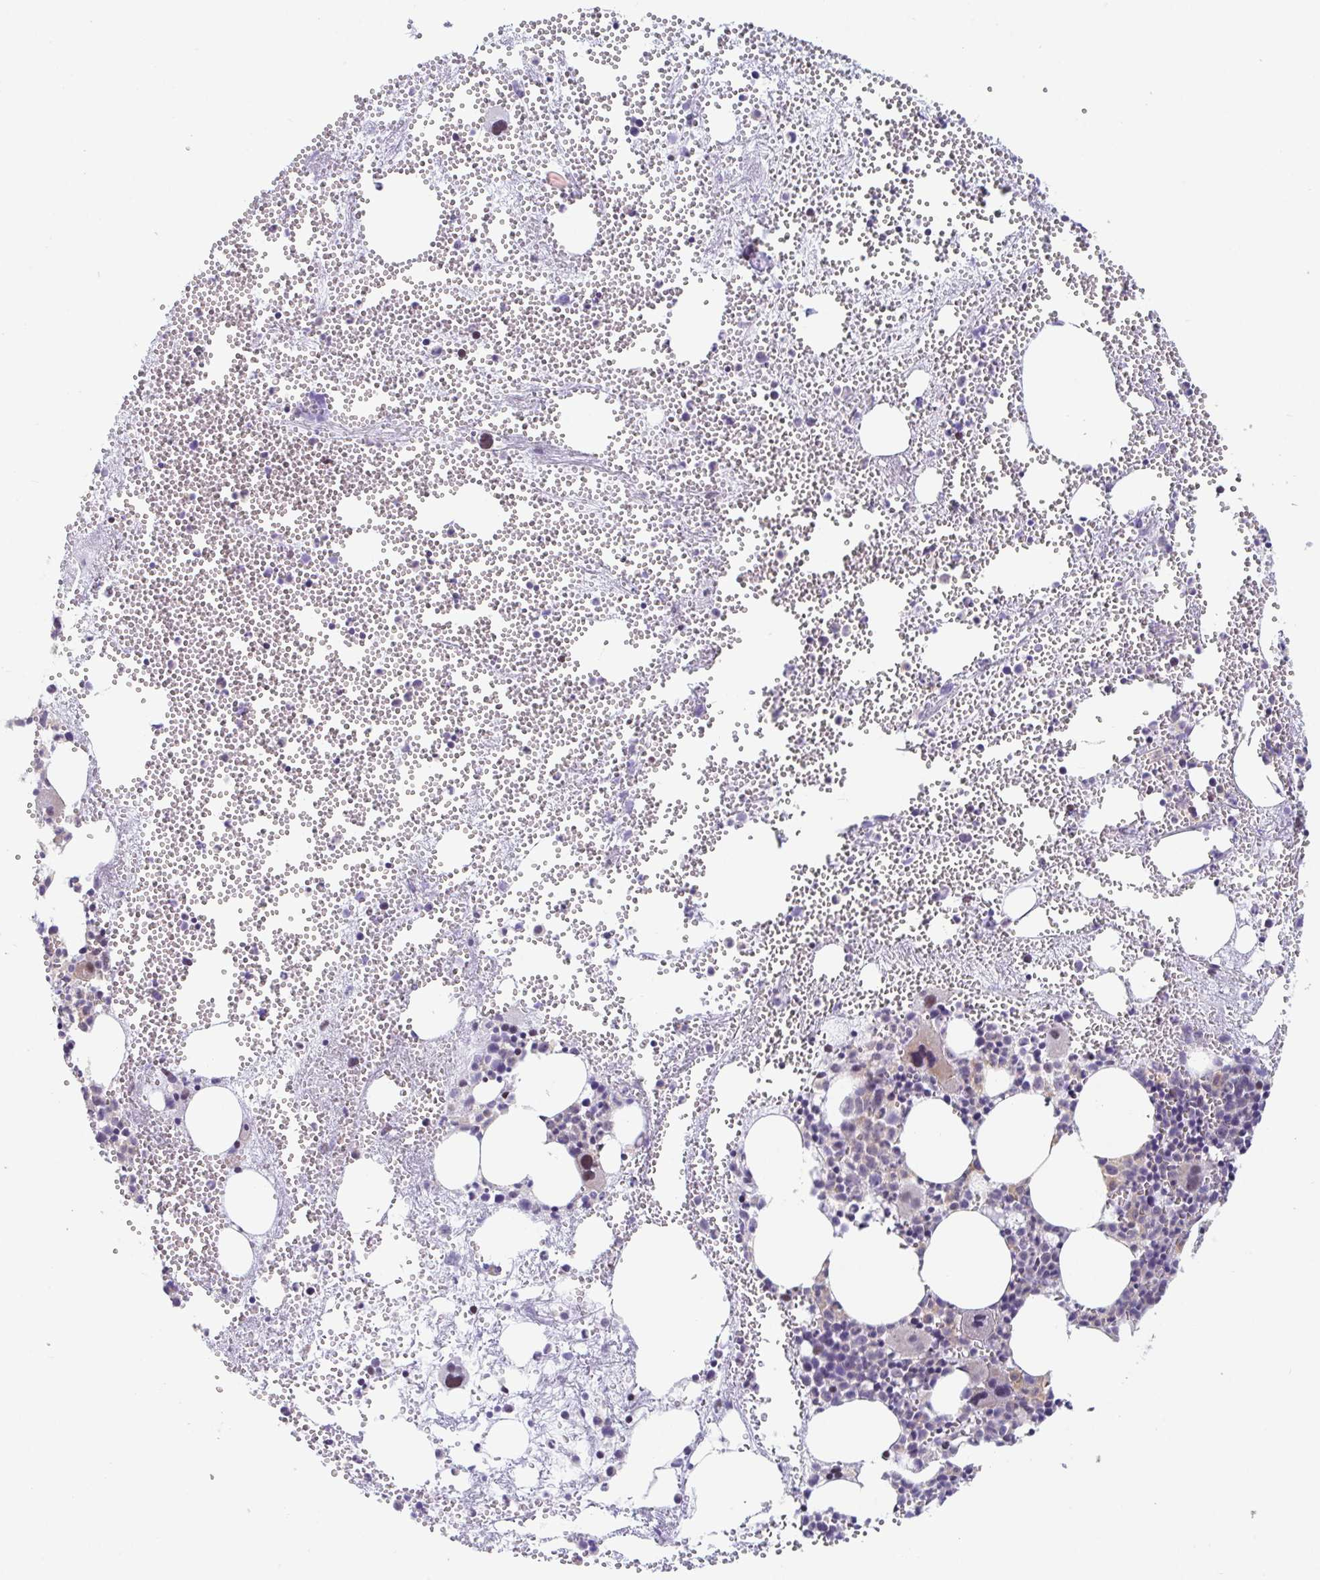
{"staining": {"intensity": "moderate", "quantity": "<25%", "location": "nuclear"}, "tissue": "bone marrow", "cell_type": "Hematopoietic cells", "image_type": "normal", "snomed": [{"axis": "morphology", "description": "Normal tissue, NOS"}, {"axis": "topography", "description": "Bone marrow"}], "caption": "Protein expression analysis of normal human bone marrow reveals moderate nuclear staining in approximately <25% of hematopoietic cells. The staining is performed using DAB brown chromogen to label protein expression. The nuclei are counter-stained blue using hematoxylin.", "gene": "WDR72", "patient": {"sex": "female", "age": 57}}